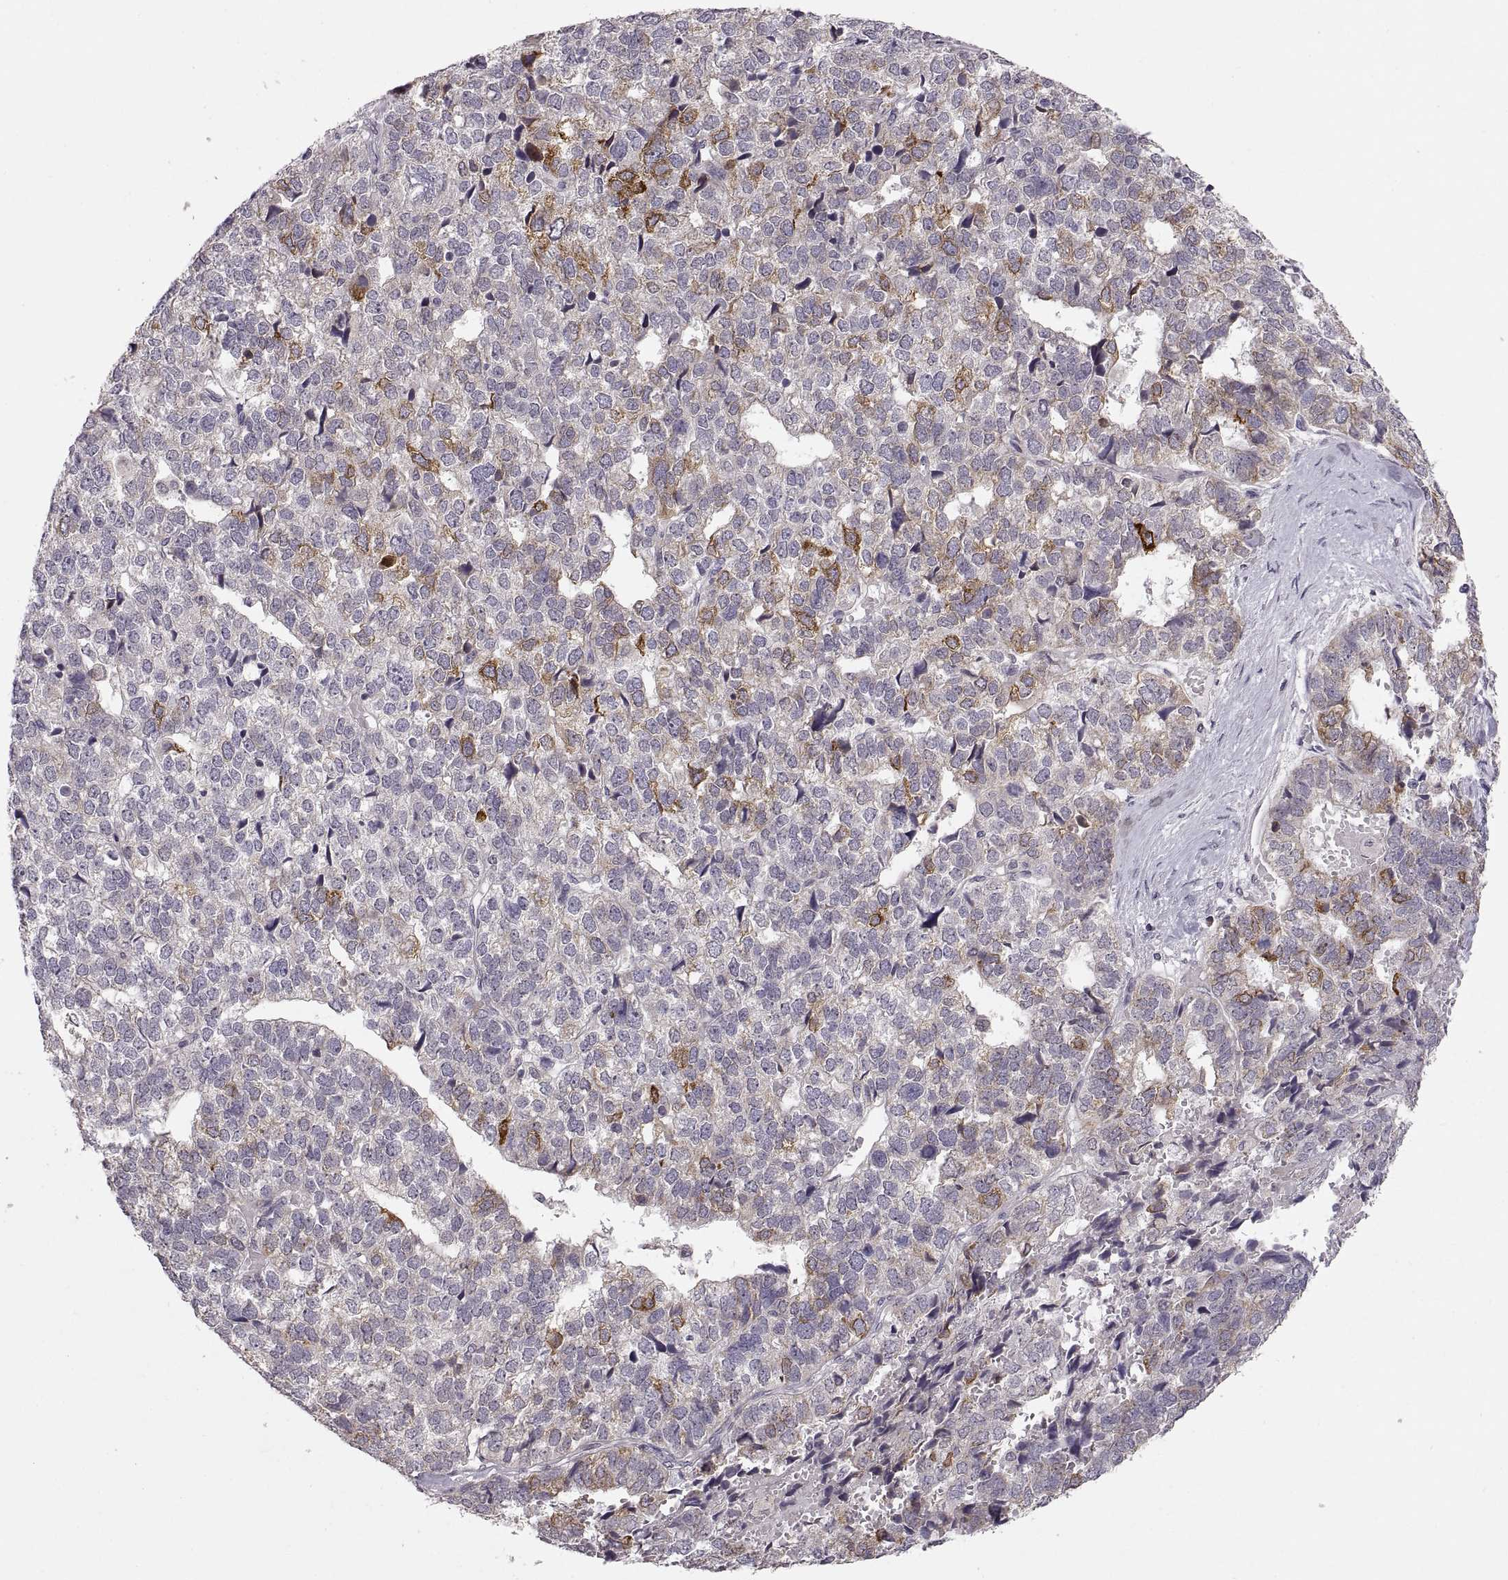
{"staining": {"intensity": "strong", "quantity": "<25%", "location": "cytoplasmic/membranous"}, "tissue": "stomach cancer", "cell_type": "Tumor cells", "image_type": "cancer", "snomed": [{"axis": "morphology", "description": "Adenocarcinoma, NOS"}, {"axis": "topography", "description": "Stomach"}], "caption": "Protein staining shows strong cytoplasmic/membranous positivity in approximately <25% of tumor cells in stomach cancer.", "gene": "HMGCR", "patient": {"sex": "male", "age": 69}}